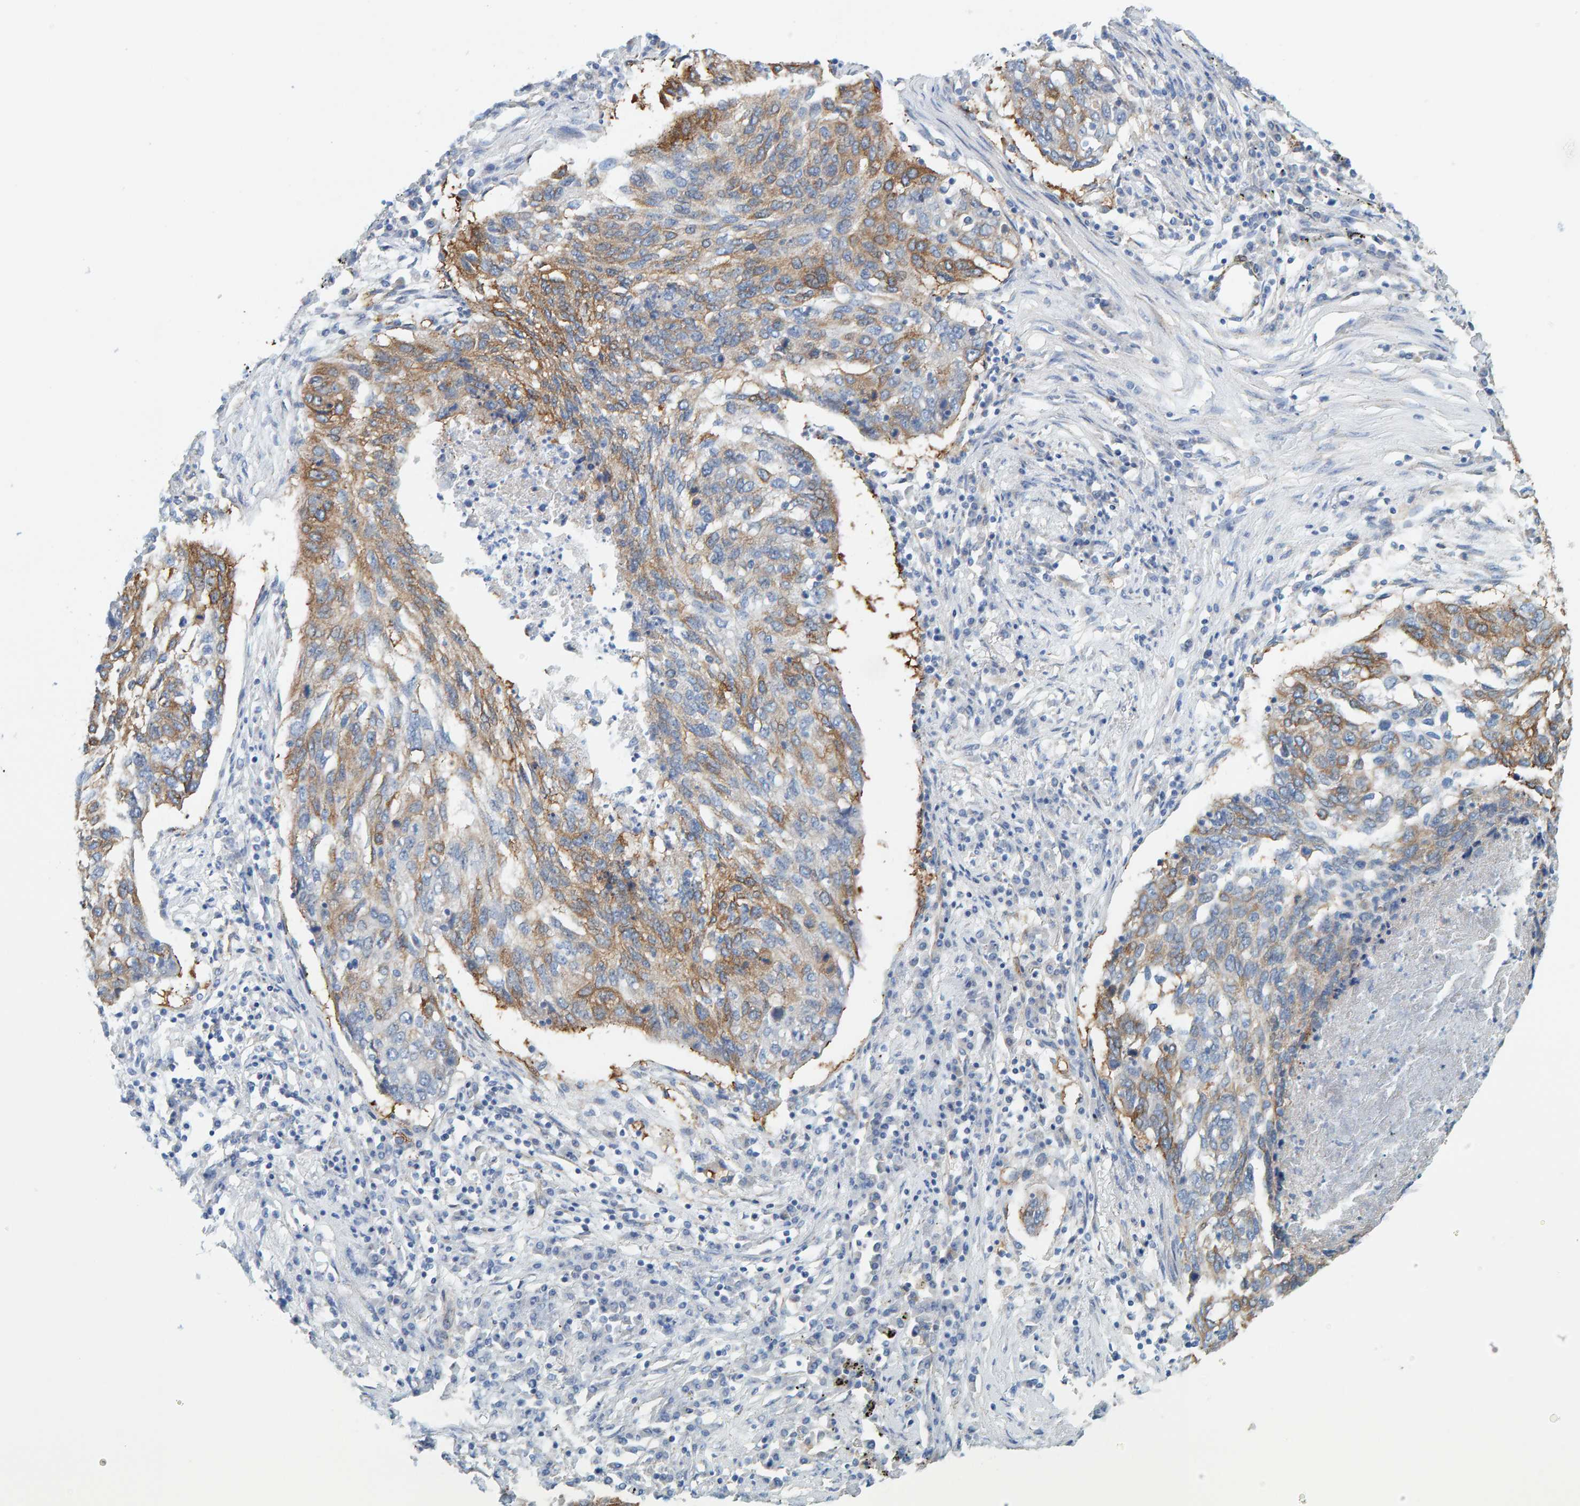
{"staining": {"intensity": "moderate", "quantity": "25%-75%", "location": "cytoplasmic/membranous"}, "tissue": "lung cancer", "cell_type": "Tumor cells", "image_type": "cancer", "snomed": [{"axis": "morphology", "description": "Squamous cell carcinoma, NOS"}, {"axis": "topography", "description": "Lung"}], "caption": "A brown stain highlights moderate cytoplasmic/membranous expression of a protein in lung cancer (squamous cell carcinoma) tumor cells.", "gene": "MAP1B", "patient": {"sex": "female", "age": 63}}